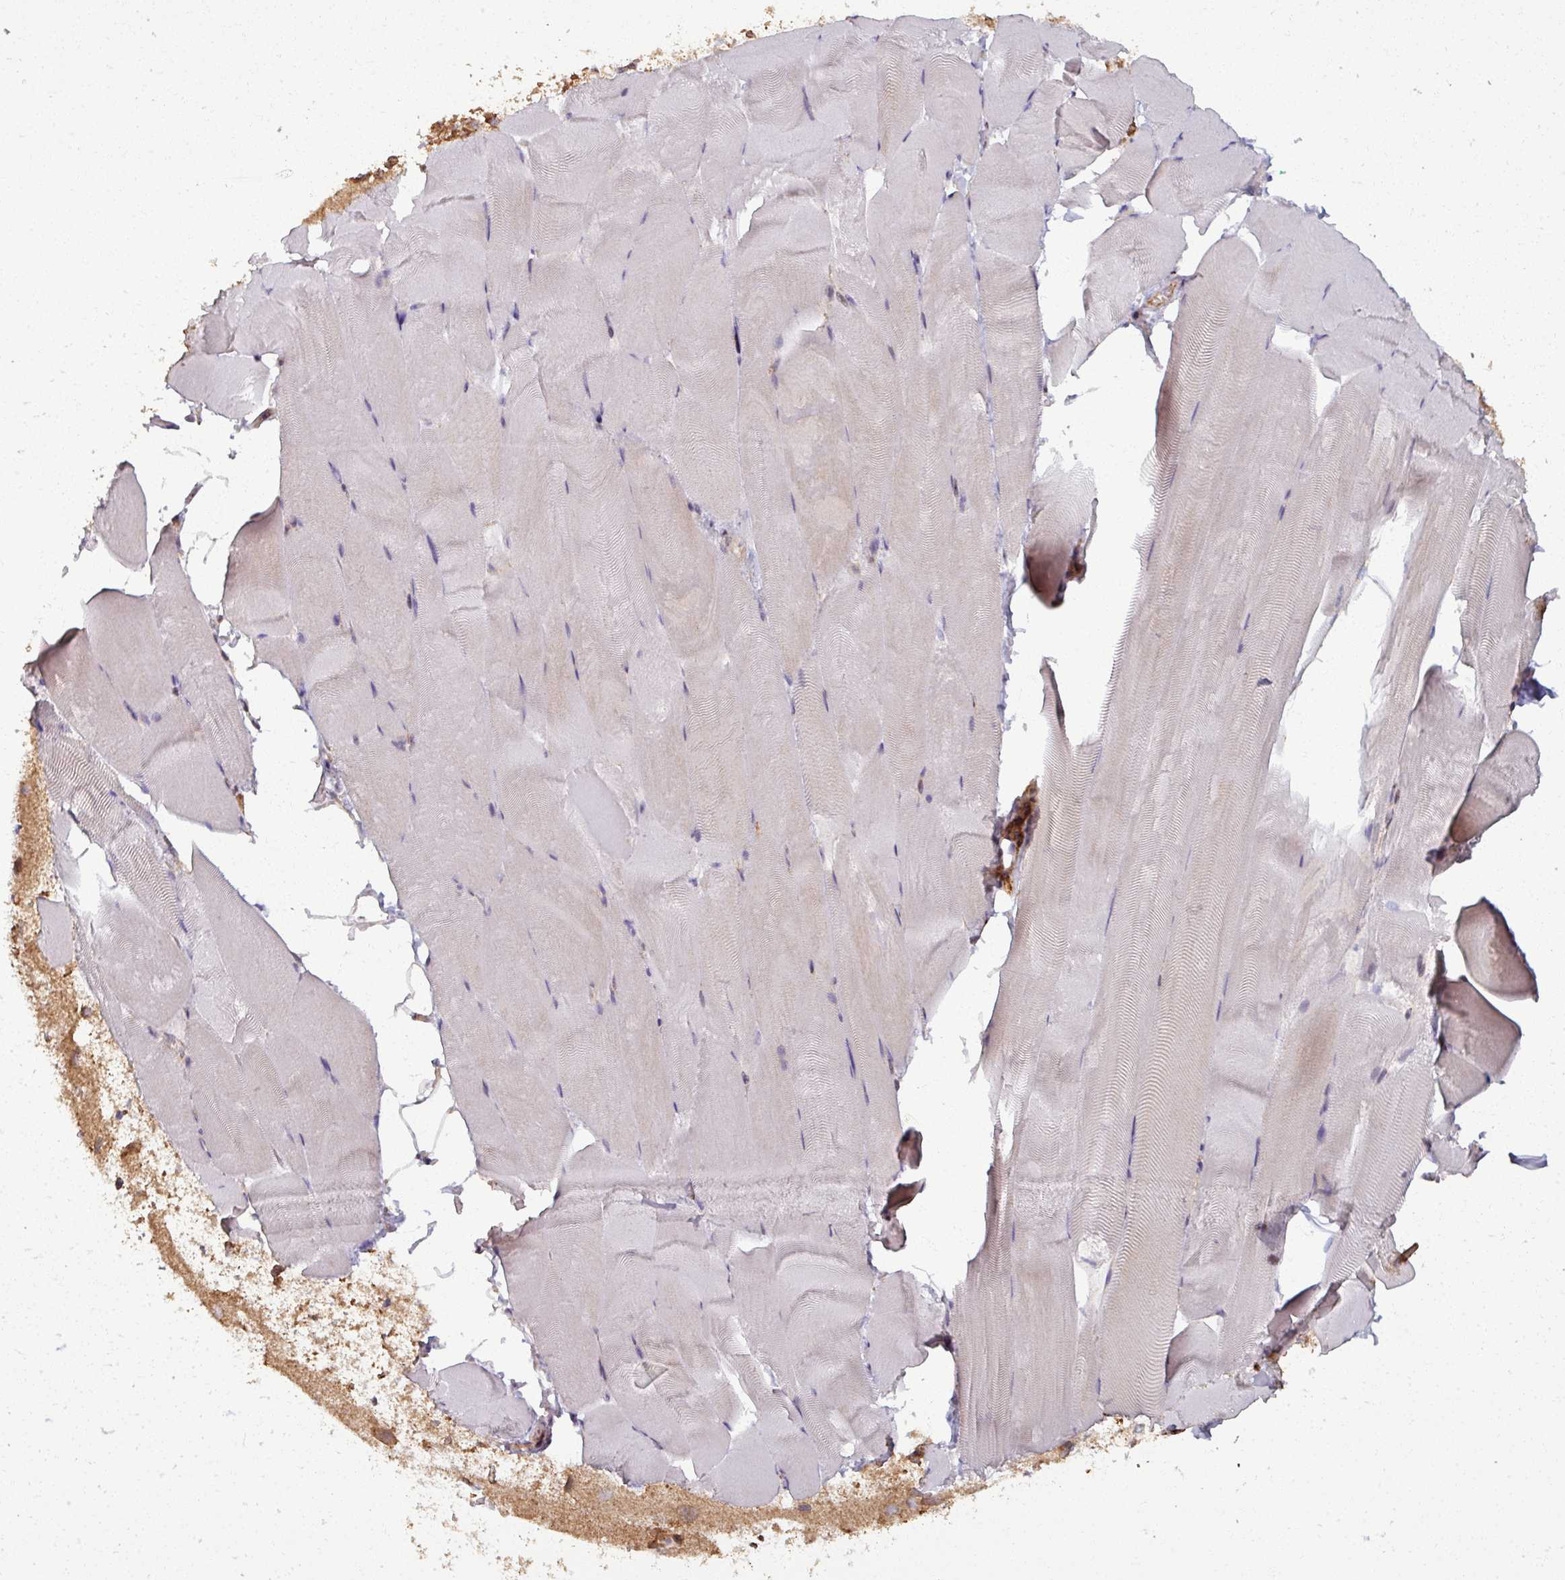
{"staining": {"intensity": "negative", "quantity": "none", "location": "none"}, "tissue": "skeletal muscle", "cell_type": "Myocytes", "image_type": "normal", "snomed": [{"axis": "morphology", "description": "Normal tissue, NOS"}, {"axis": "topography", "description": "Skeletal muscle"}], "caption": "Myocytes show no significant protein expression in normal skeletal muscle. (Stains: DAB (3,3'-diaminobenzidine) immunohistochemistry with hematoxylin counter stain, Microscopy: brightfield microscopy at high magnification).", "gene": "MAGT1", "patient": {"sex": "female", "age": 64}}